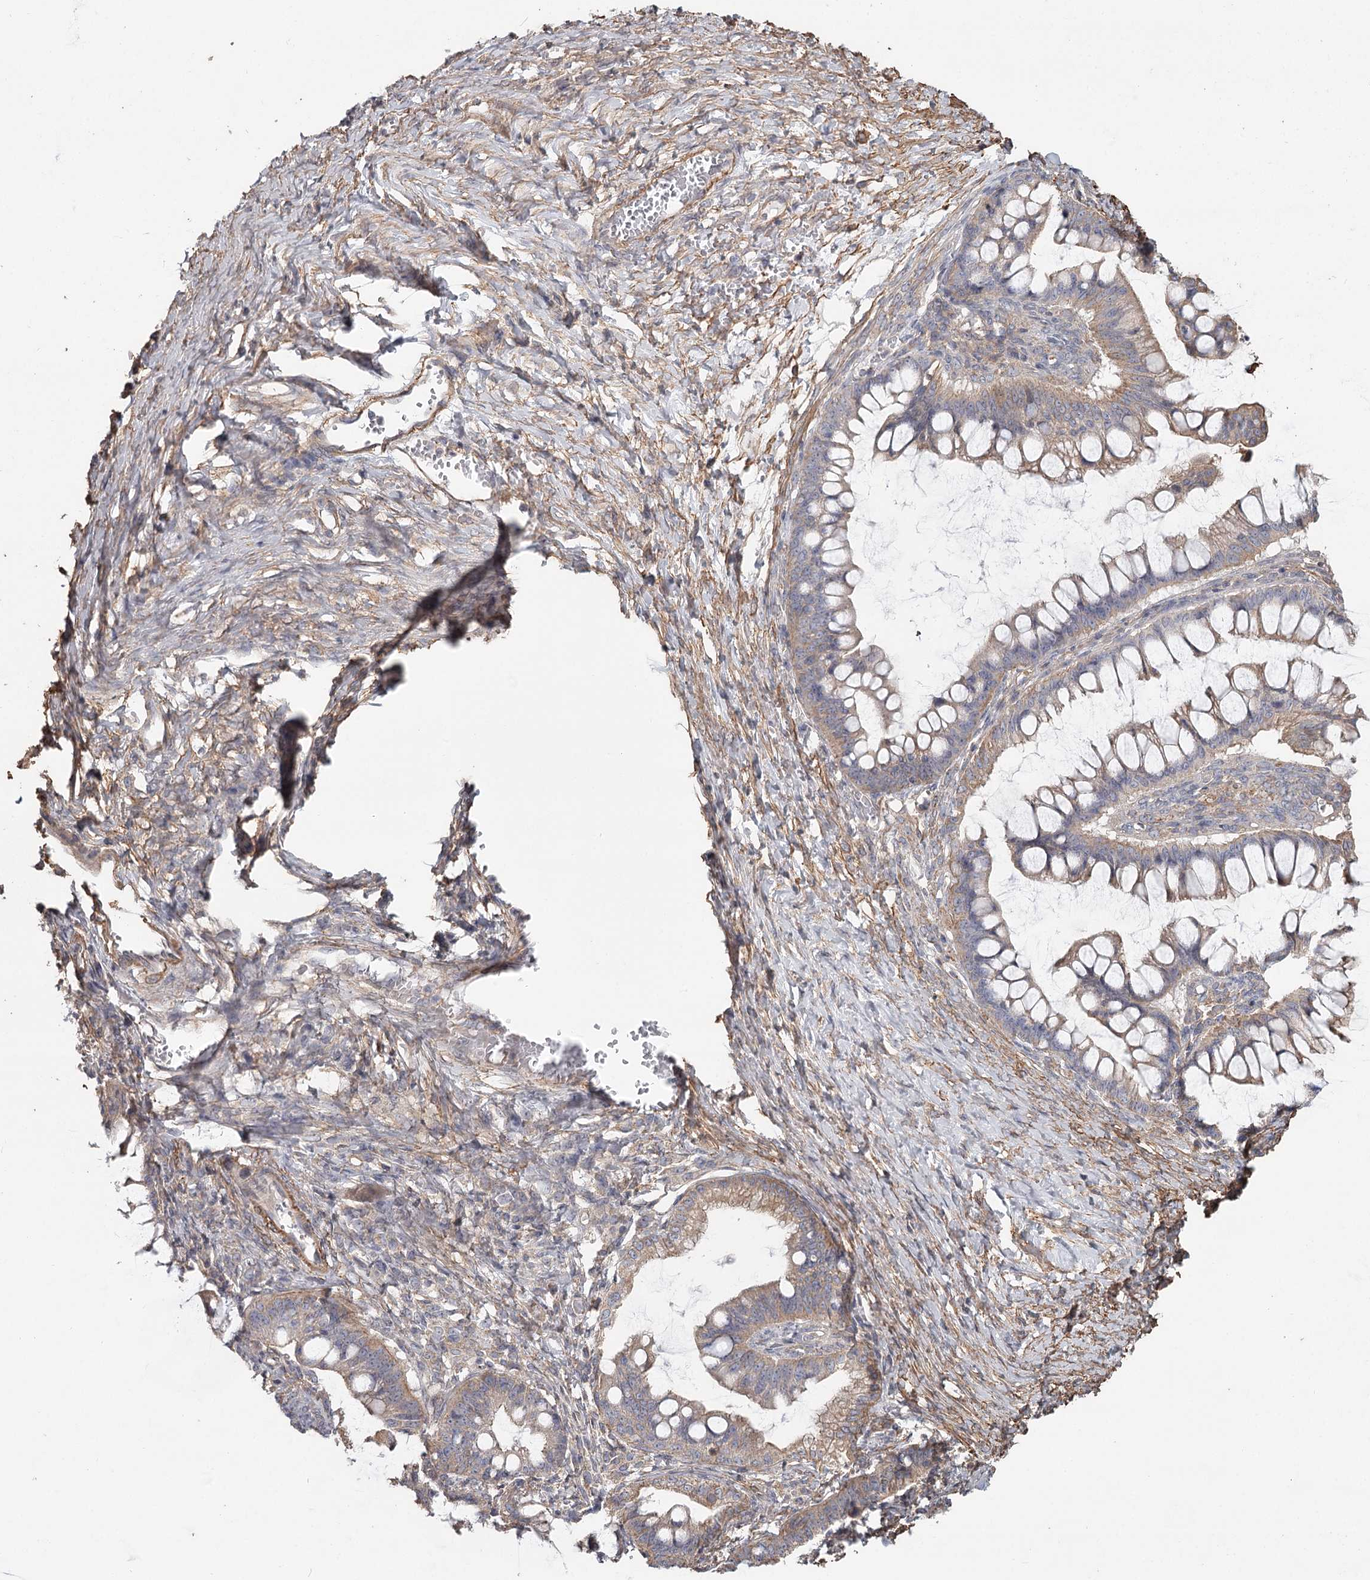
{"staining": {"intensity": "weak", "quantity": ">75%", "location": "cytoplasmic/membranous"}, "tissue": "ovarian cancer", "cell_type": "Tumor cells", "image_type": "cancer", "snomed": [{"axis": "morphology", "description": "Cystadenocarcinoma, mucinous, NOS"}, {"axis": "topography", "description": "Ovary"}], "caption": "Weak cytoplasmic/membranous protein staining is appreciated in approximately >75% of tumor cells in ovarian mucinous cystadenocarcinoma.", "gene": "DHRS9", "patient": {"sex": "female", "age": 73}}